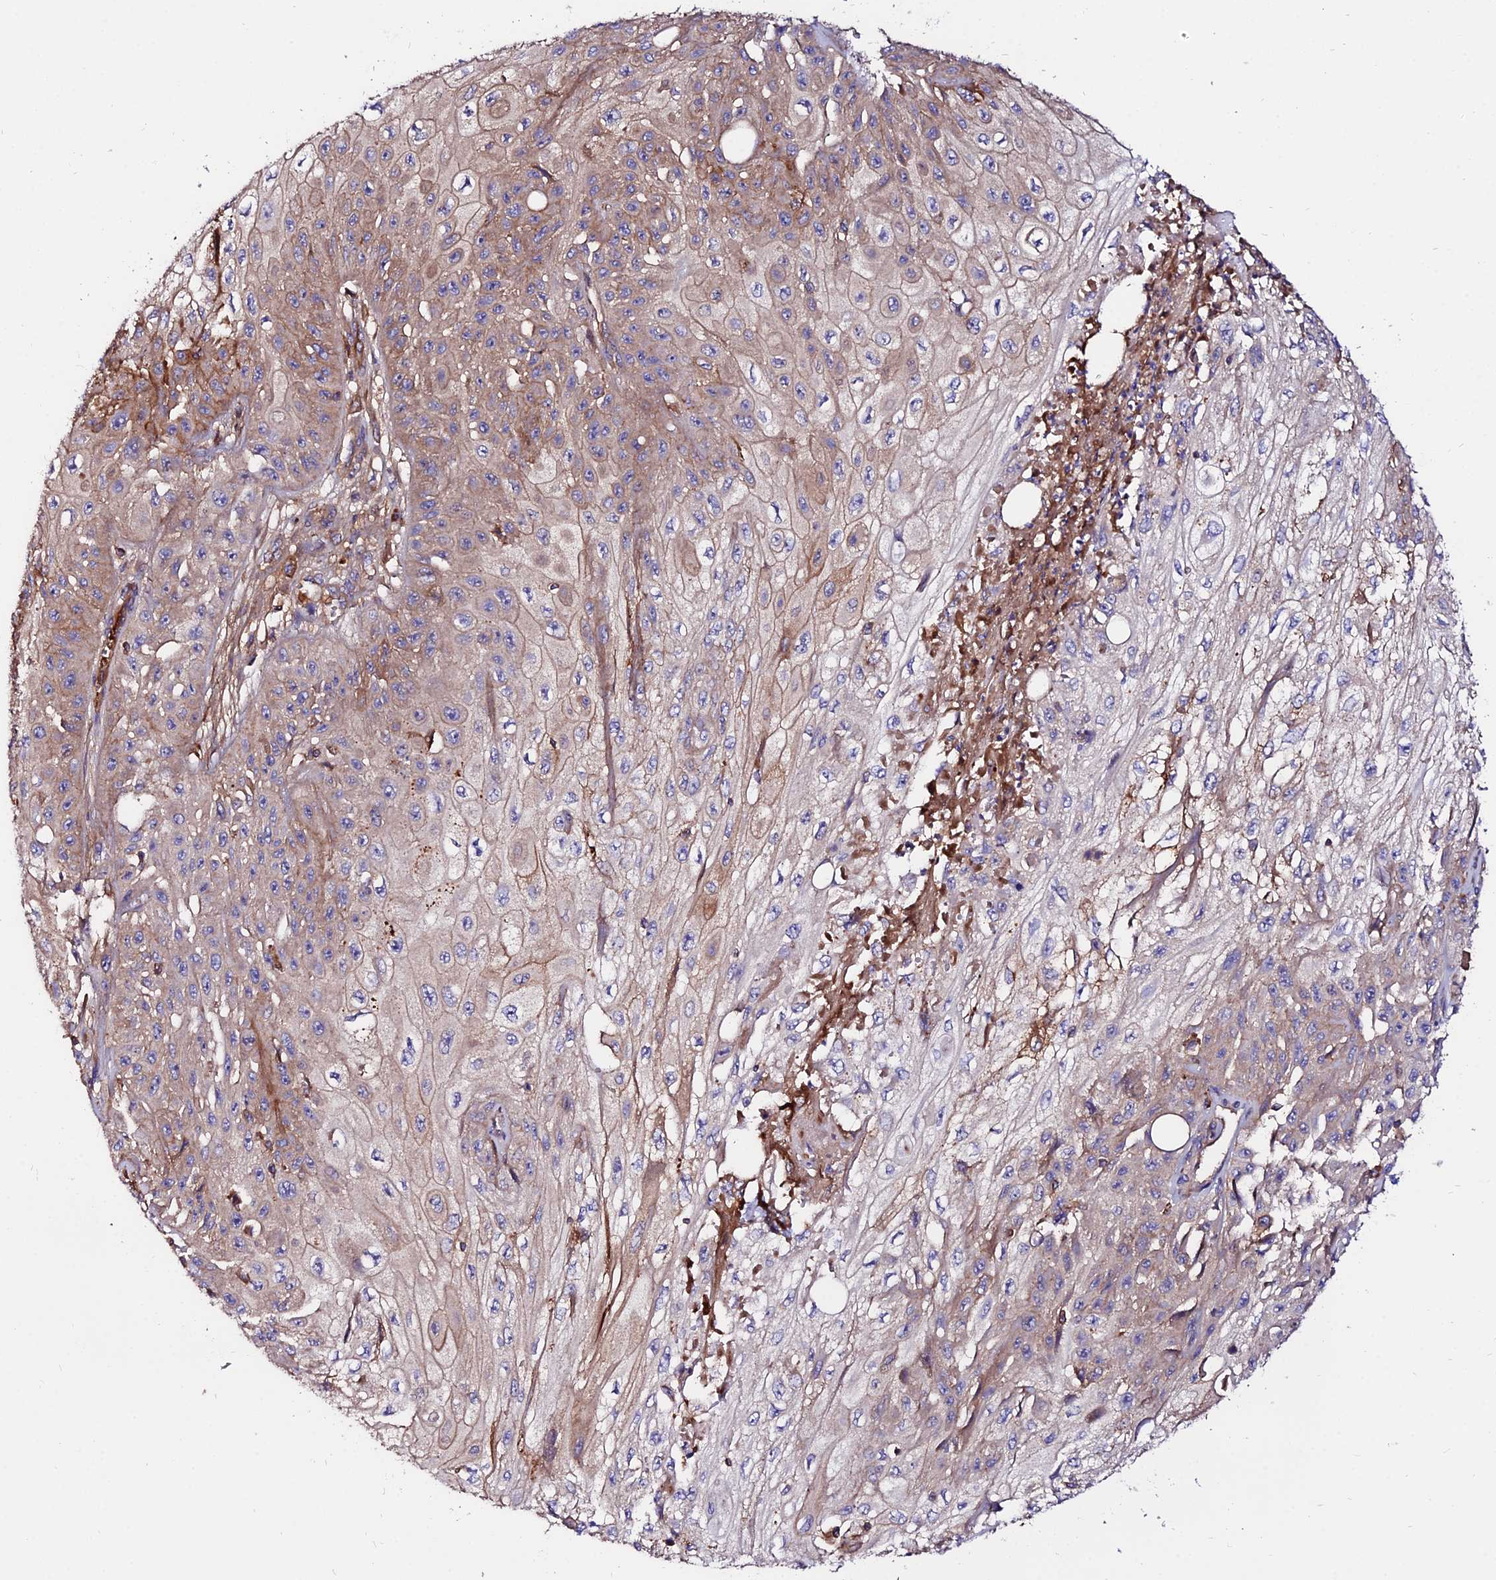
{"staining": {"intensity": "weak", "quantity": "25%-75%", "location": "cytoplasmic/membranous"}, "tissue": "skin cancer", "cell_type": "Tumor cells", "image_type": "cancer", "snomed": [{"axis": "morphology", "description": "Squamous cell carcinoma, NOS"}, {"axis": "morphology", "description": "Squamous cell carcinoma, metastatic, NOS"}, {"axis": "topography", "description": "Skin"}, {"axis": "topography", "description": "Lymph node"}], "caption": "Skin cancer (metastatic squamous cell carcinoma) stained with DAB (3,3'-diaminobenzidine) immunohistochemistry (IHC) demonstrates low levels of weak cytoplasmic/membranous positivity in approximately 25%-75% of tumor cells.", "gene": "PYM1", "patient": {"sex": "male", "age": 75}}